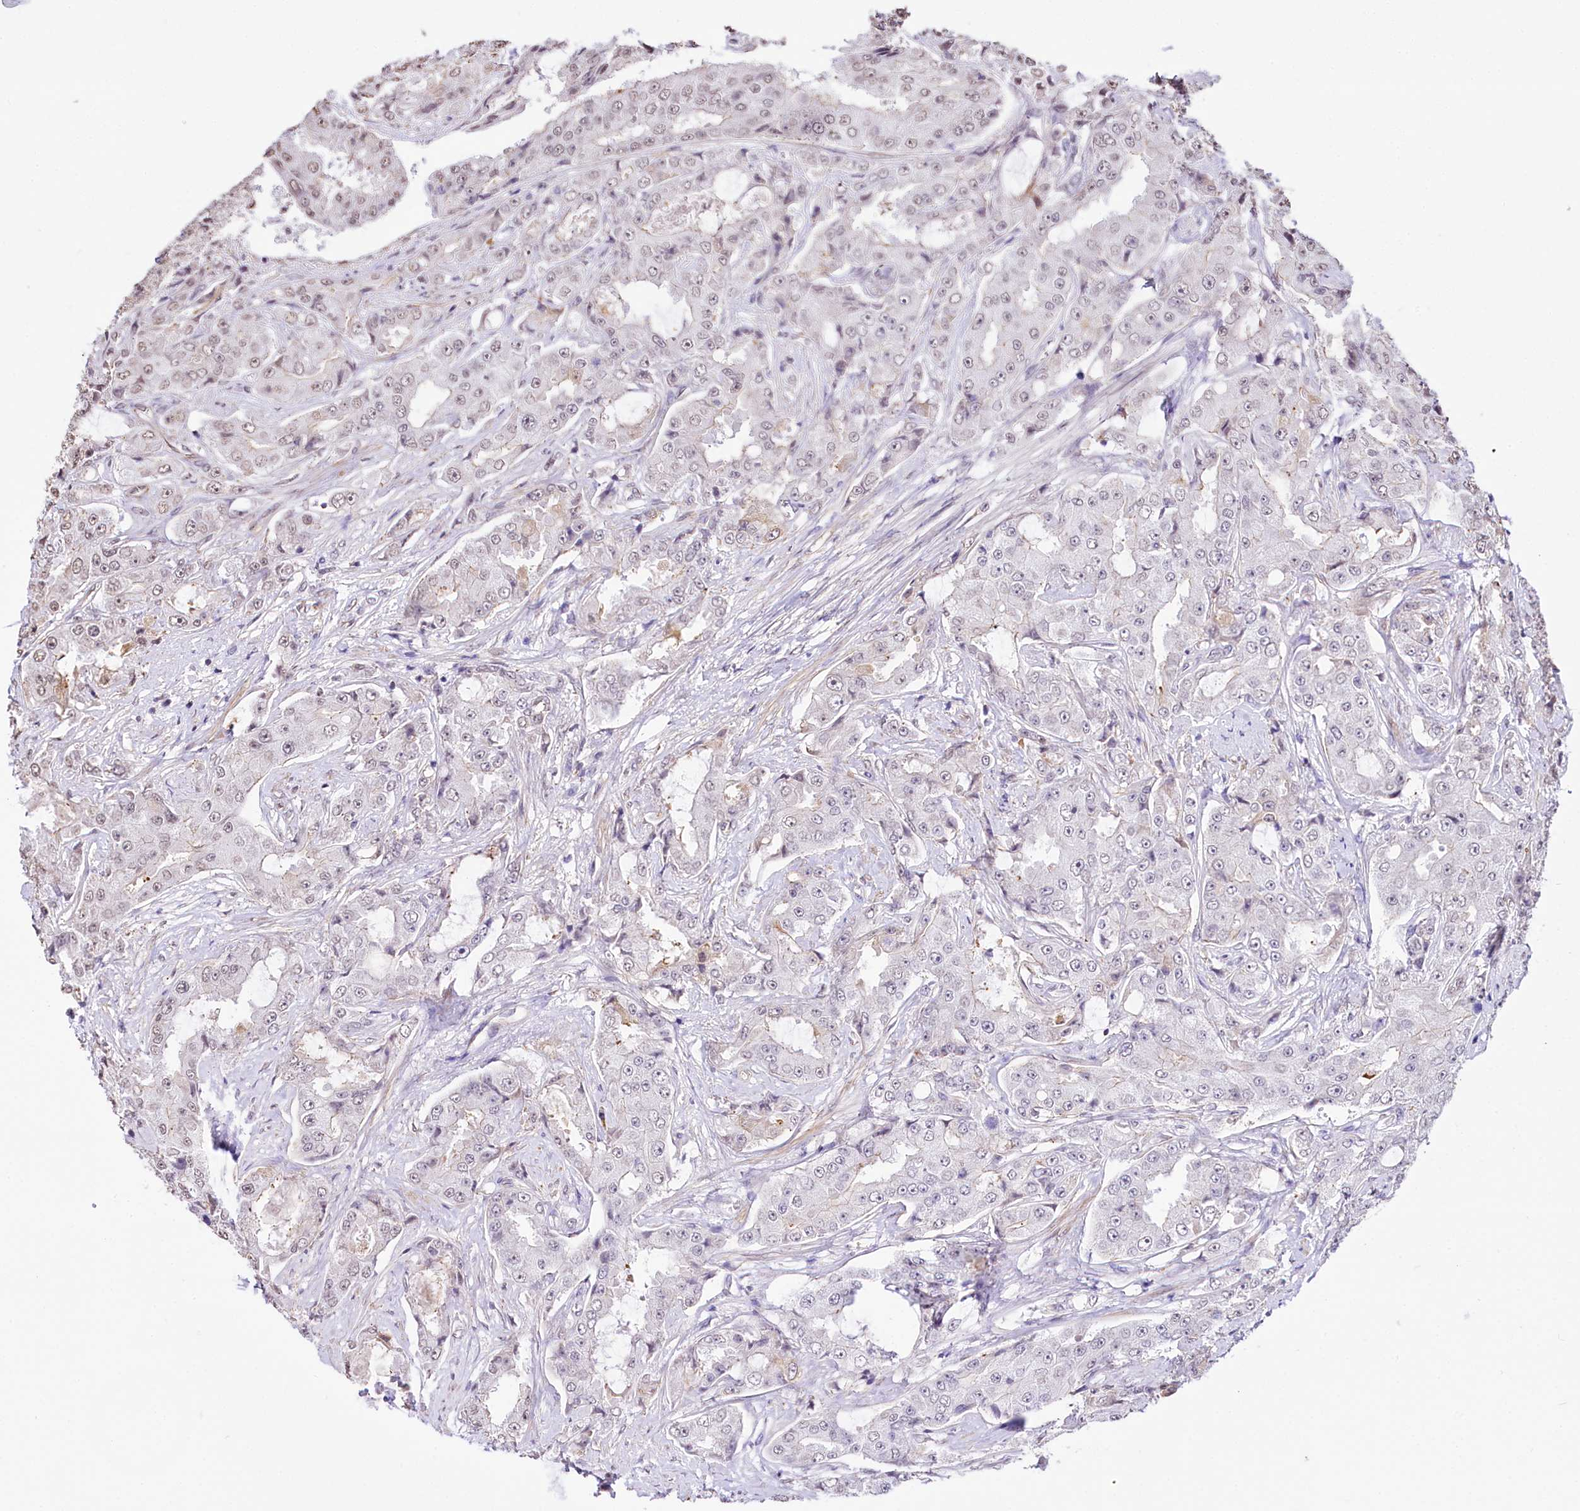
{"staining": {"intensity": "negative", "quantity": "none", "location": "none"}, "tissue": "prostate cancer", "cell_type": "Tumor cells", "image_type": "cancer", "snomed": [{"axis": "morphology", "description": "Adenocarcinoma, High grade"}, {"axis": "topography", "description": "Prostate"}], "caption": "This is a photomicrograph of IHC staining of prostate cancer (high-grade adenocarcinoma), which shows no expression in tumor cells. (DAB (3,3'-diaminobenzidine) immunohistochemistry visualized using brightfield microscopy, high magnification).", "gene": "ST7", "patient": {"sex": "male", "age": 73}}